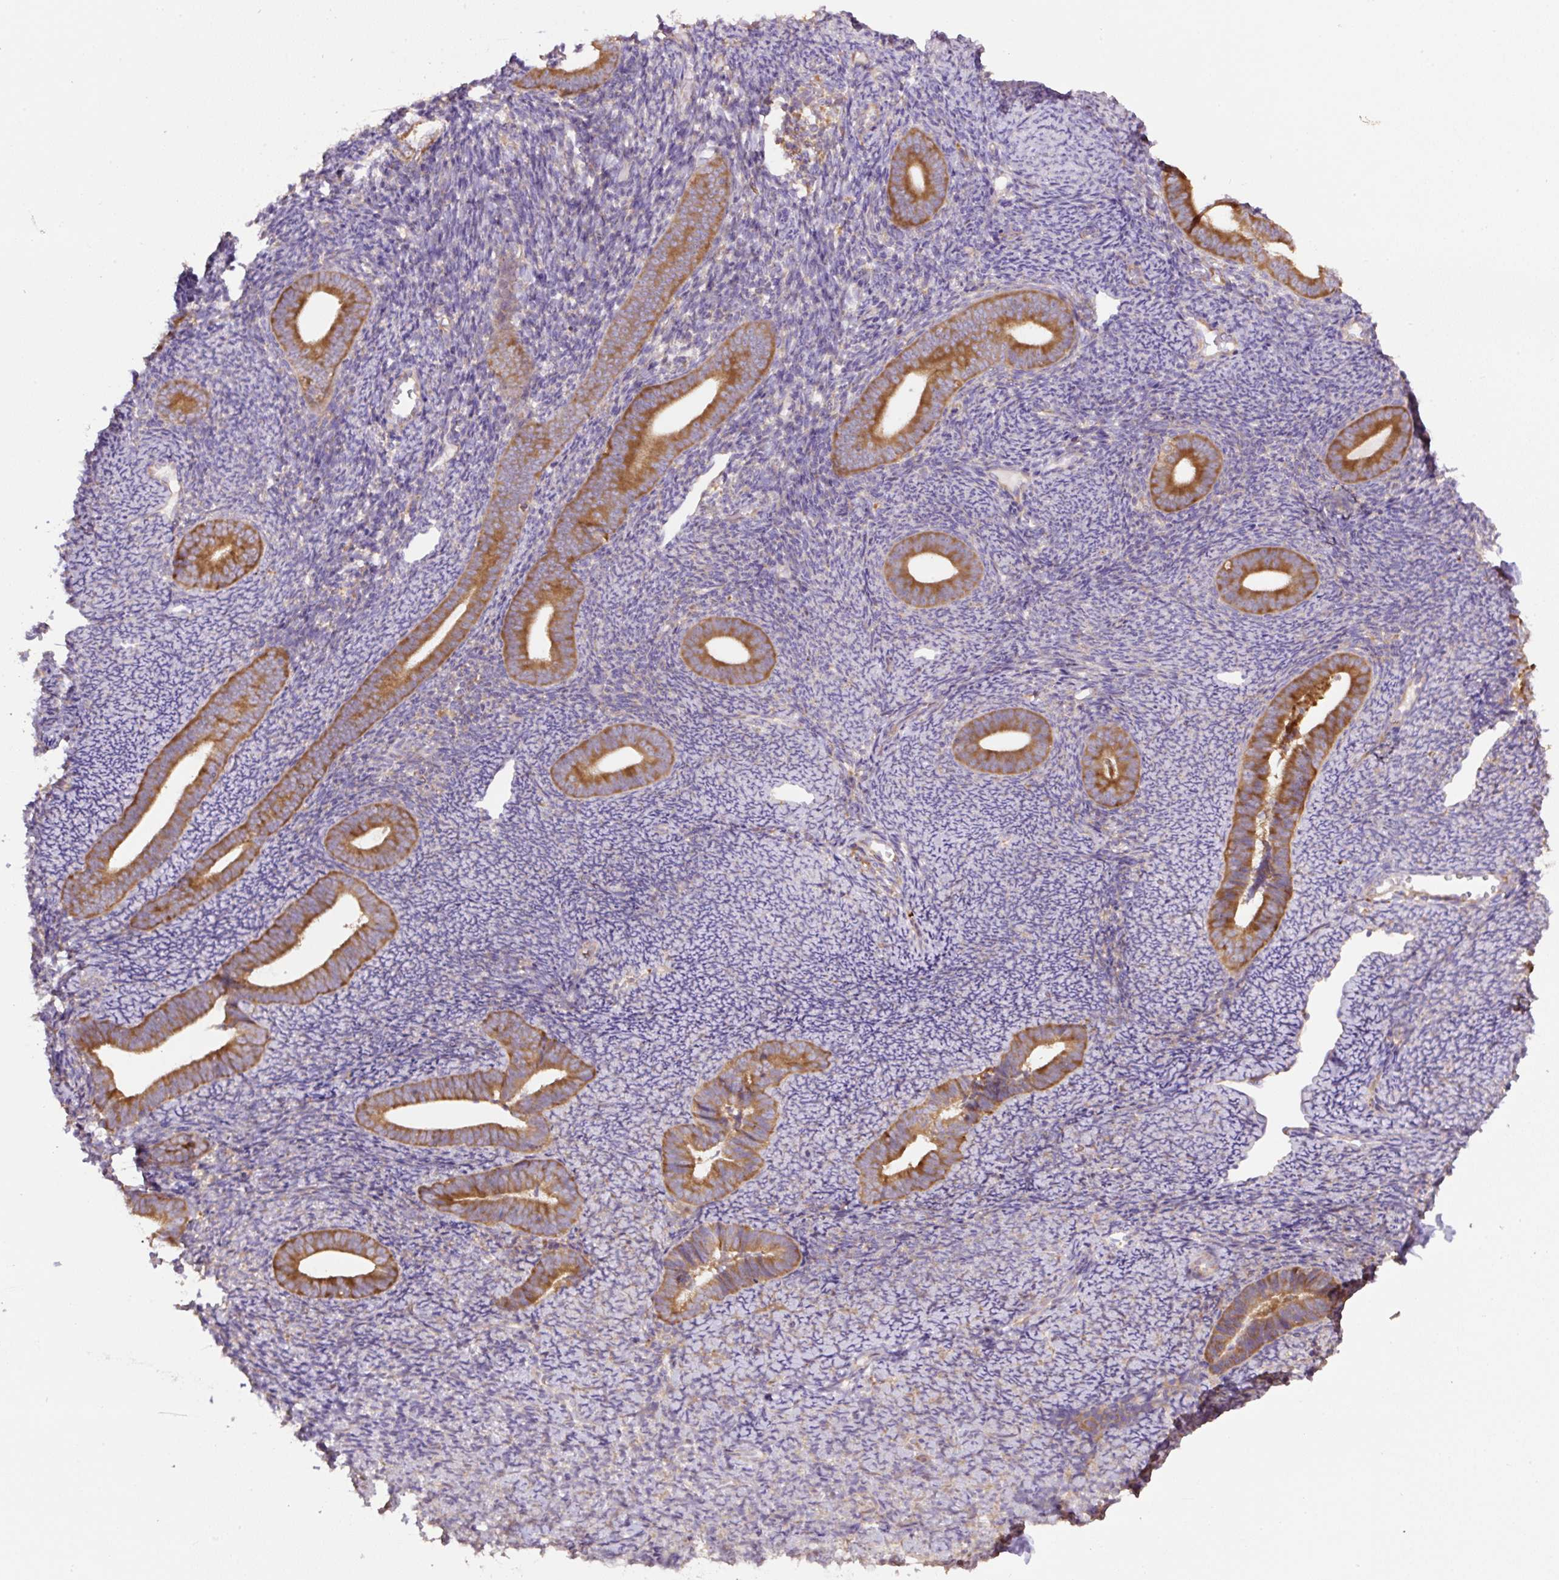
{"staining": {"intensity": "moderate", "quantity": "25%-75%", "location": "cytoplasmic/membranous"}, "tissue": "endometrium", "cell_type": "Cells in endometrial stroma", "image_type": "normal", "snomed": [{"axis": "morphology", "description": "Normal tissue, NOS"}, {"axis": "topography", "description": "Endometrium"}], "caption": "Unremarkable endometrium exhibits moderate cytoplasmic/membranous staining in about 25%-75% of cells in endometrial stroma, visualized by immunohistochemistry. (IHC, brightfield microscopy, high magnification).", "gene": "RPS23", "patient": {"sex": "female", "age": 39}}